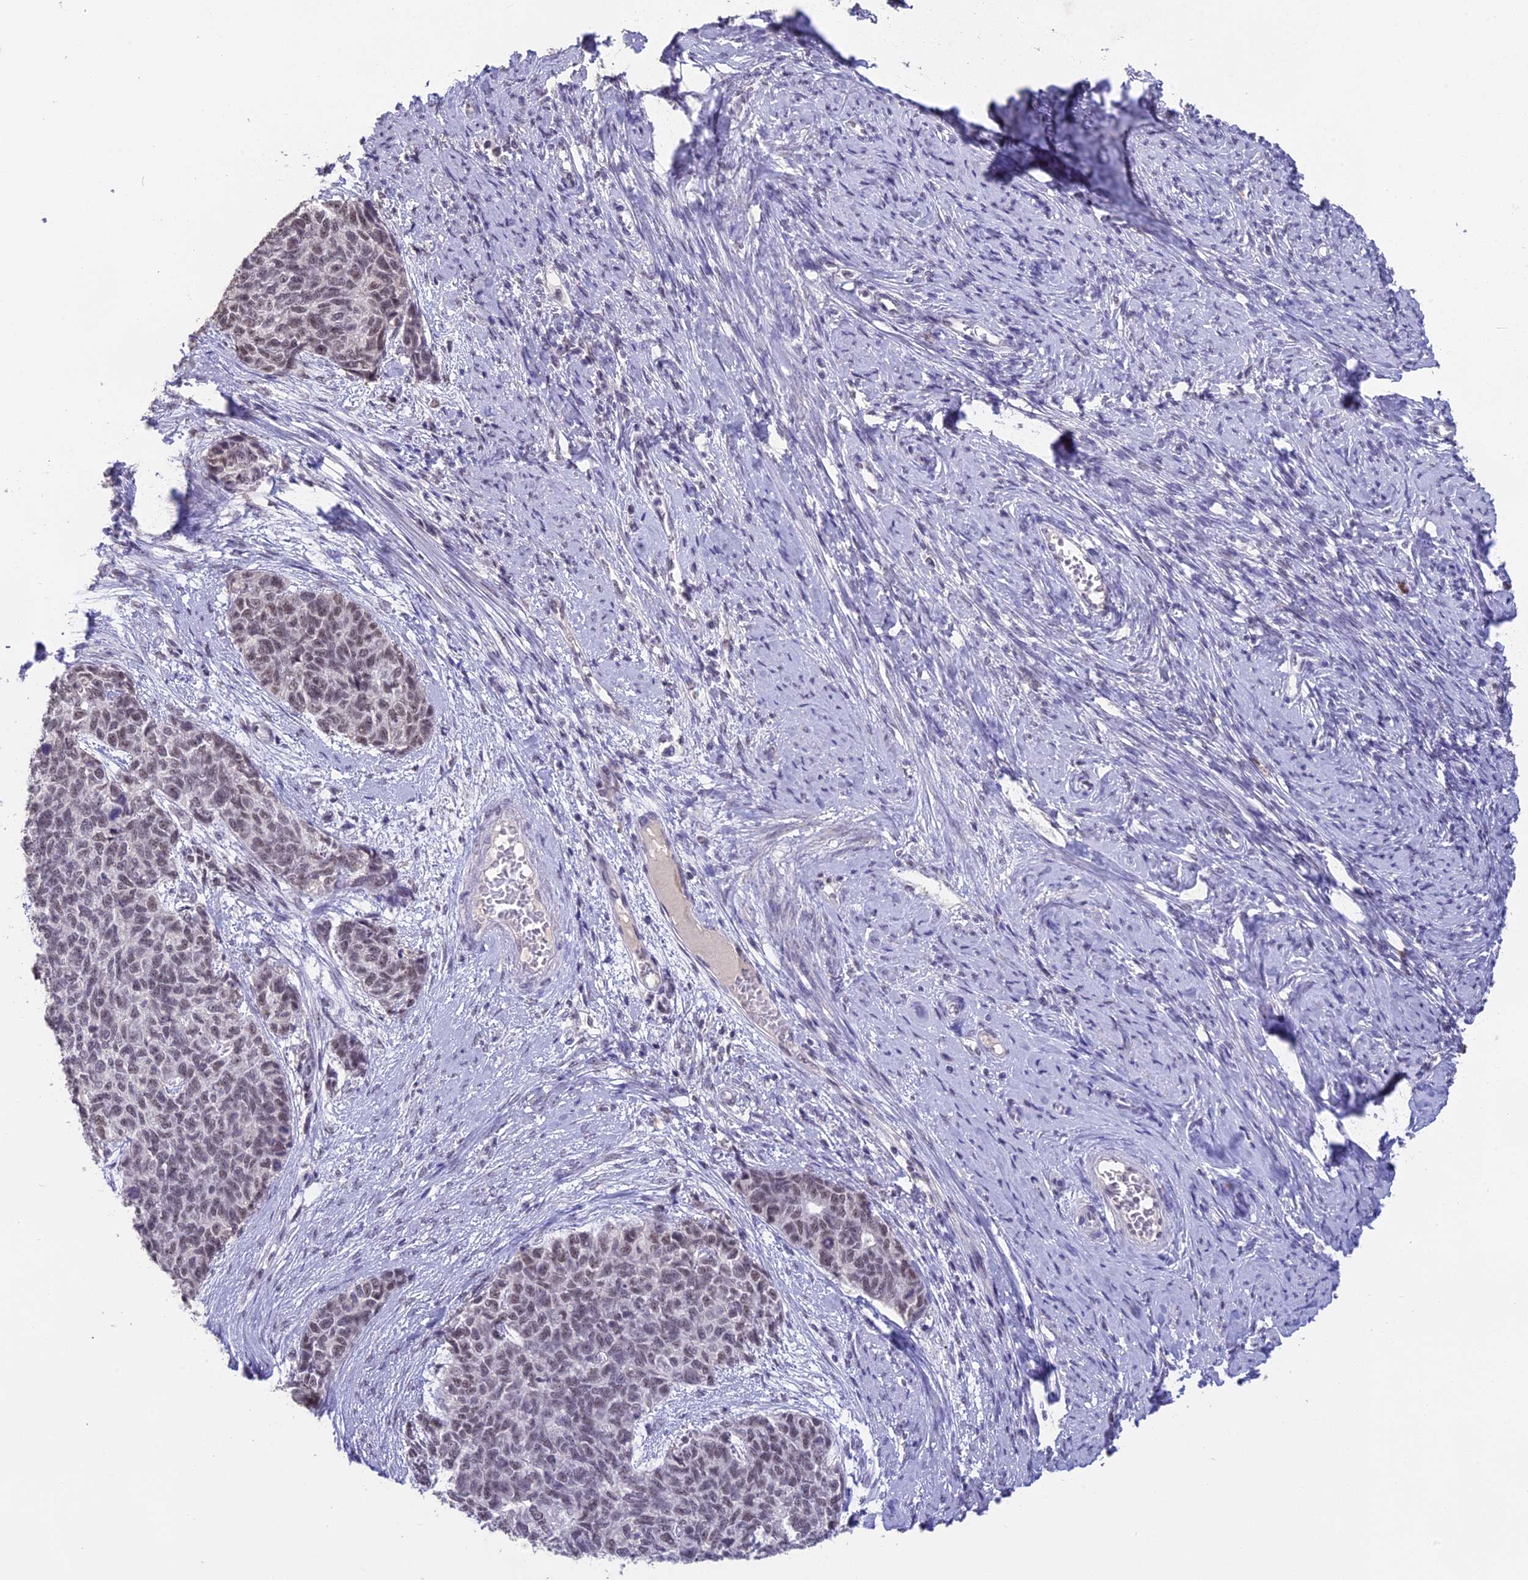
{"staining": {"intensity": "weak", "quantity": "25%-75%", "location": "nuclear"}, "tissue": "cervical cancer", "cell_type": "Tumor cells", "image_type": "cancer", "snomed": [{"axis": "morphology", "description": "Squamous cell carcinoma, NOS"}, {"axis": "topography", "description": "Cervix"}], "caption": "Immunohistochemistry of cervical cancer demonstrates low levels of weak nuclear positivity in about 25%-75% of tumor cells.", "gene": "SETD2", "patient": {"sex": "female", "age": 63}}